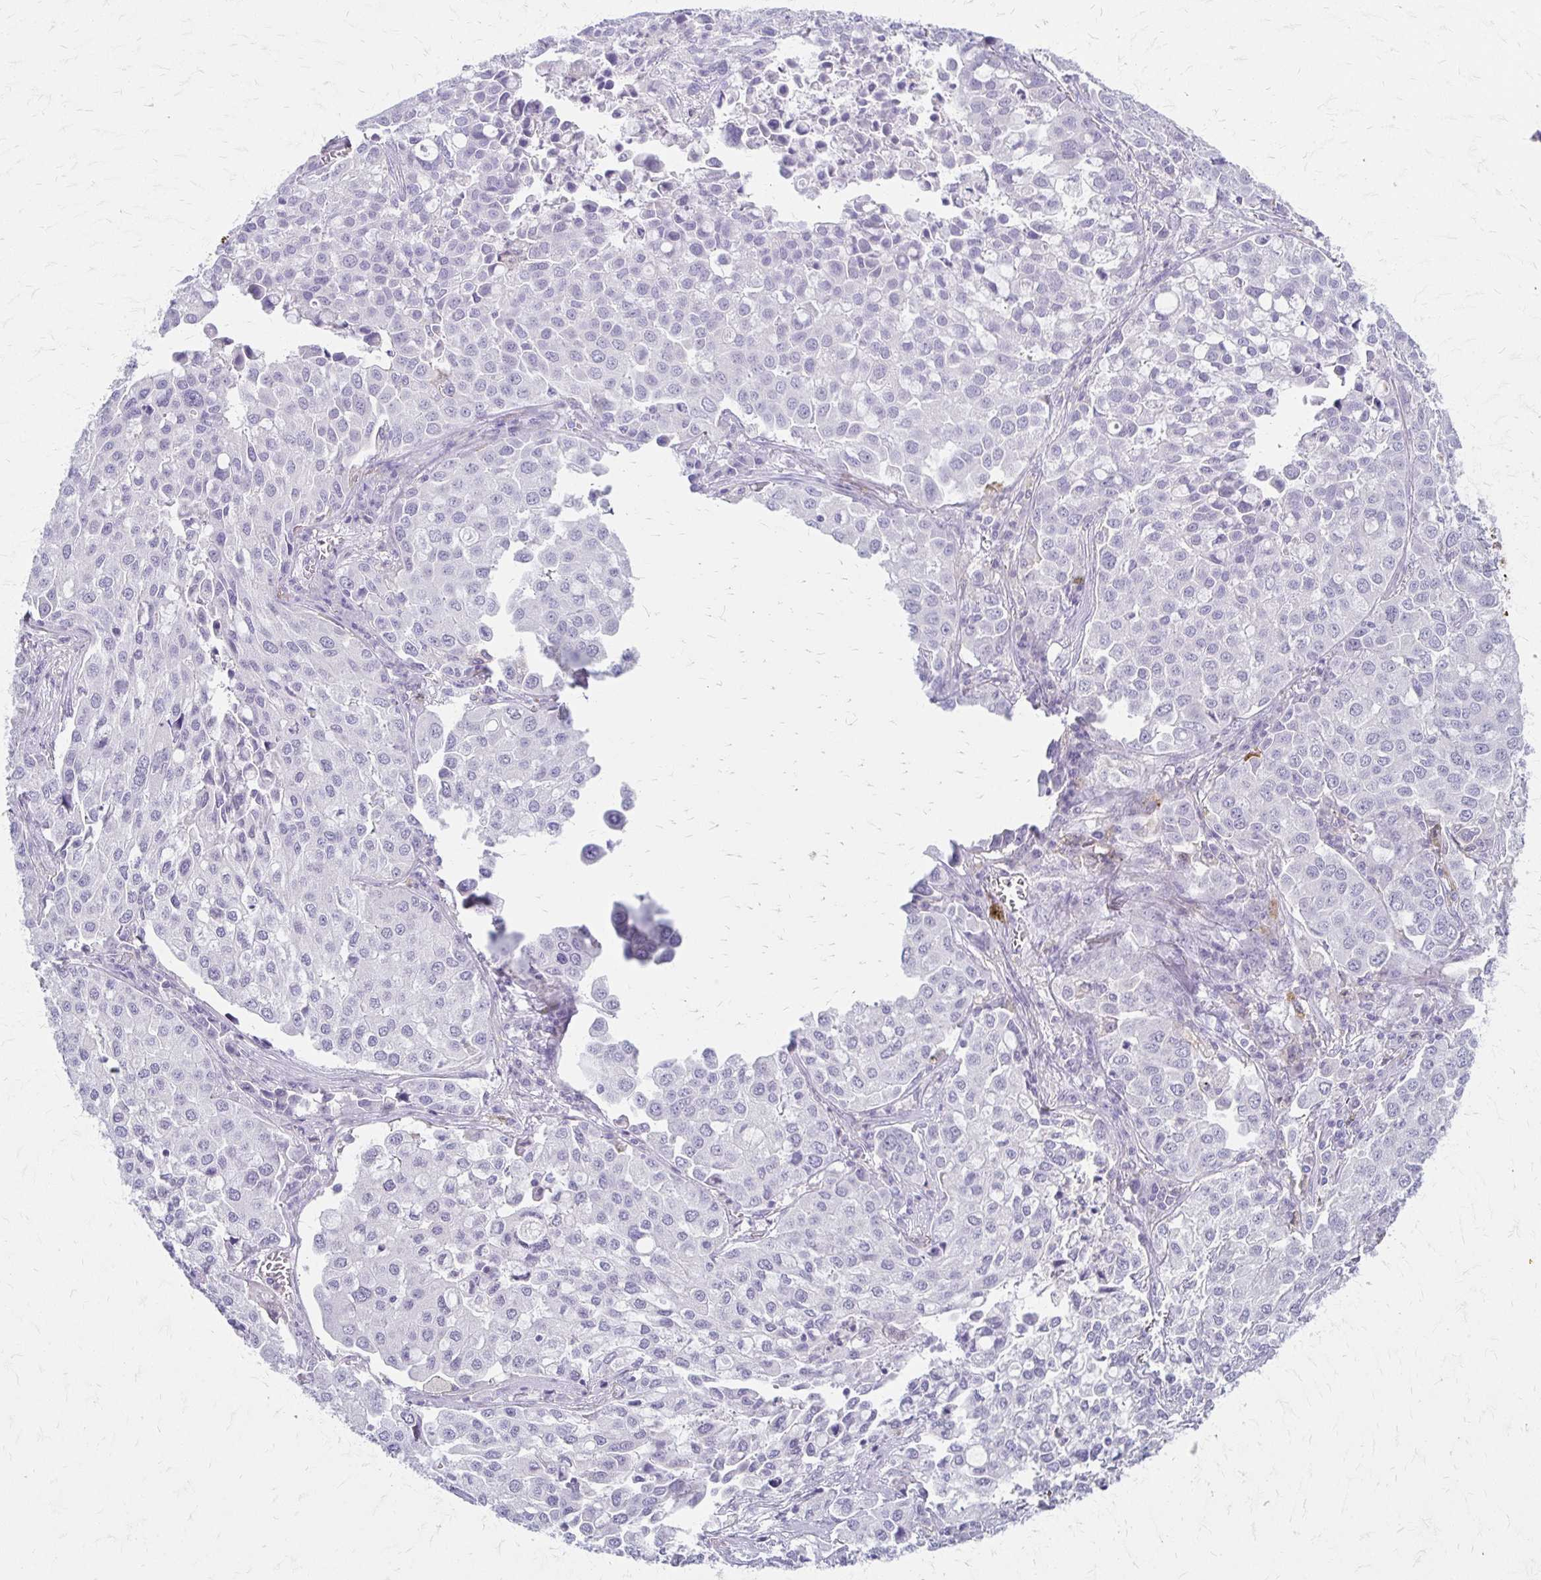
{"staining": {"intensity": "negative", "quantity": "none", "location": "none"}, "tissue": "lung cancer", "cell_type": "Tumor cells", "image_type": "cancer", "snomed": [{"axis": "morphology", "description": "Adenocarcinoma, NOS"}, {"axis": "morphology", "description": "Adenocarcinoma, metastatic, NOS"}, {"axis": "topography", "description": "Lymph node"}, {"axis": "topography", "description": "Lung"}], "caption": "Histopathology image shows no significant protein staining in tumor cells of lung cancer.", "gene": "ACP5", "patient": {"sex": "female", "age": 65}}